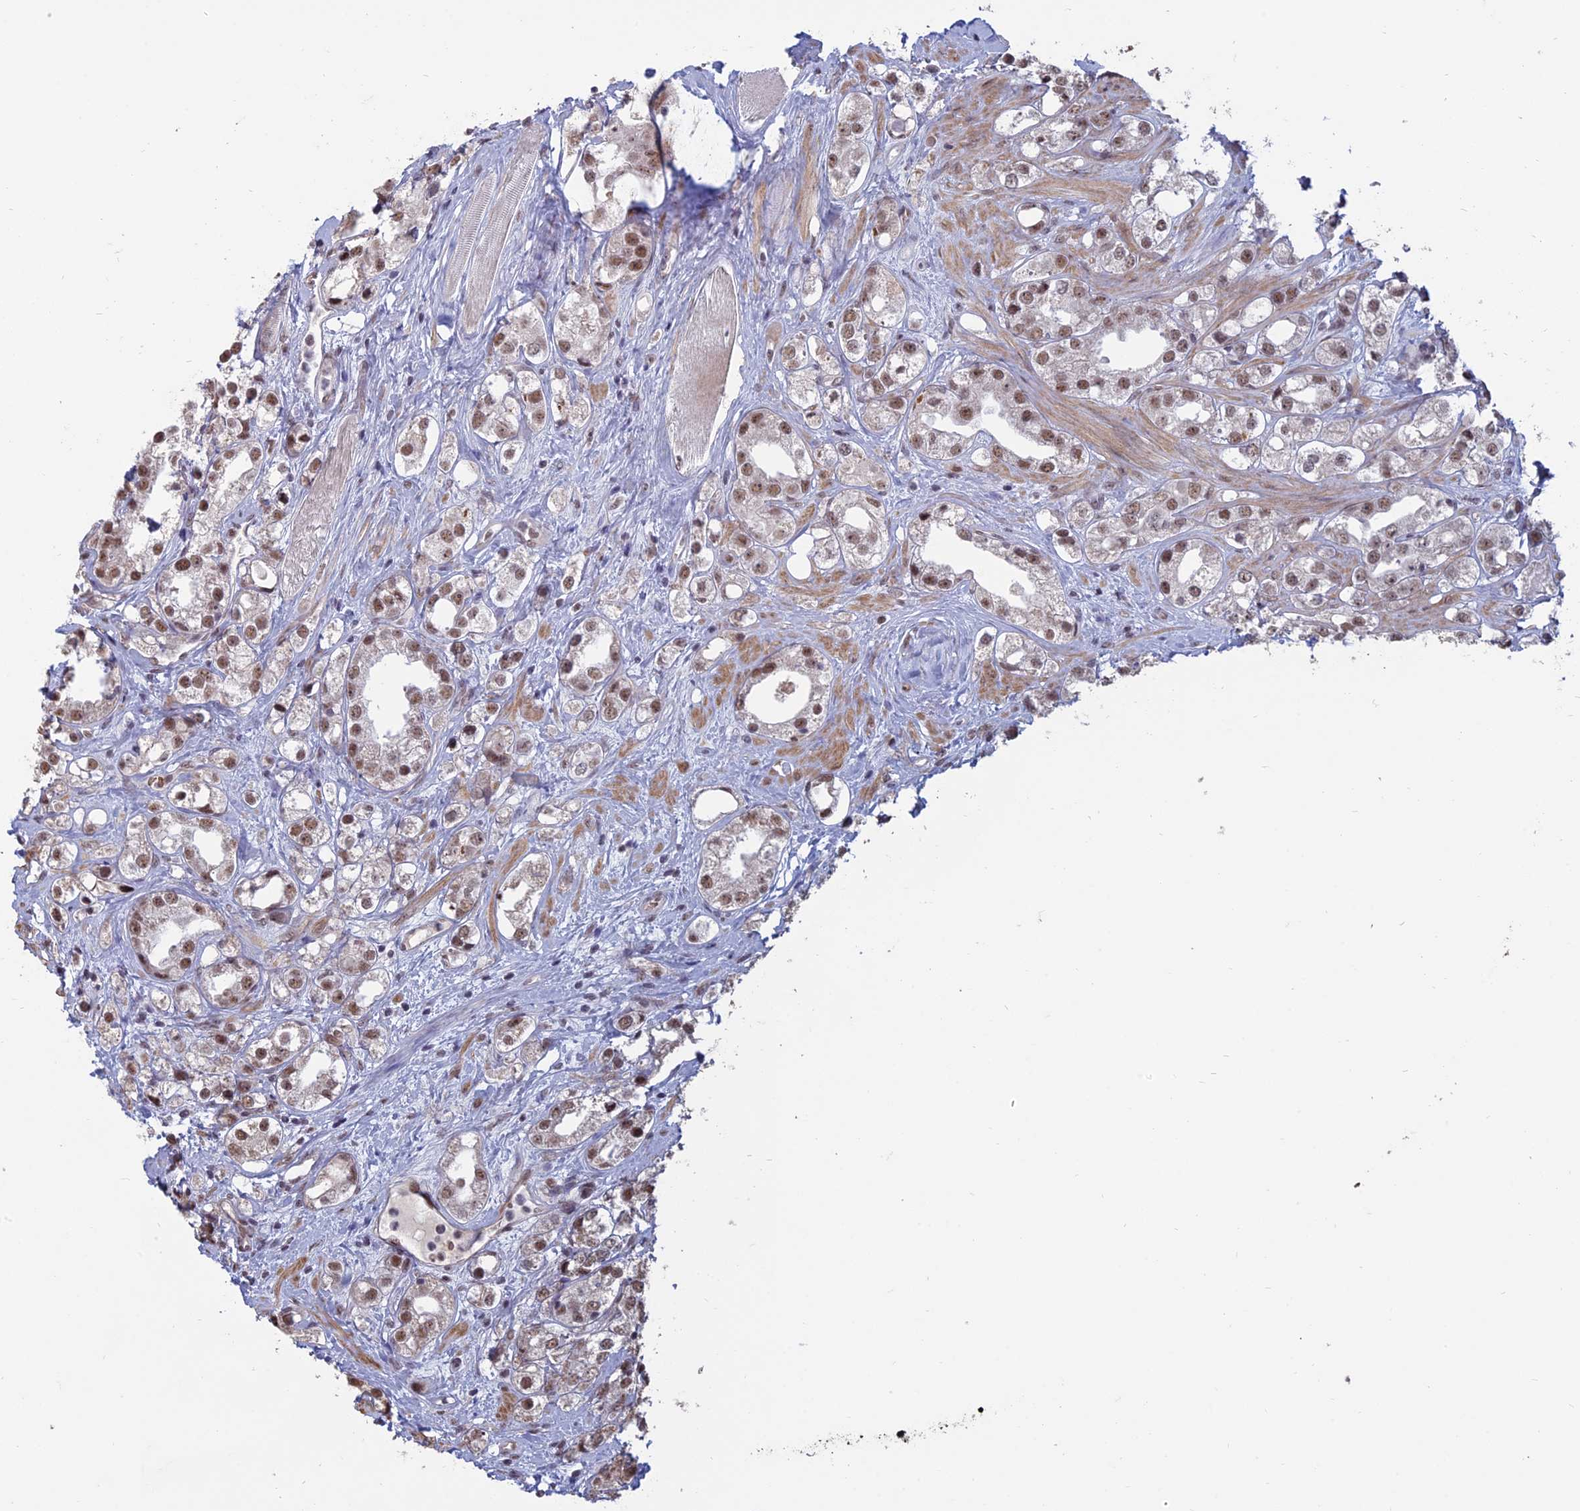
{"staining": {"intensity": "moderate", "quantity": ">75%", "location": "nuclear"}, "tissue": "prostate cancer", "cell_type": "Tumor cells", "image_type": "cancer", "snomed": [{"axis": "morphology", "description": "Adenocarcinoma, NOS"}, {"axis": "topography", "description": "Prostate"}], "caption": "This micrograph reveals prostate cancer (adenocarcinoma) stained with IHC to label a protein in brown. The nuclear of tumor cells show moderate positivity for the protein. Nuclei are counter-stained blue.", "gene": "MFAP1", "patient": {"sex": "male", "age": 79}}